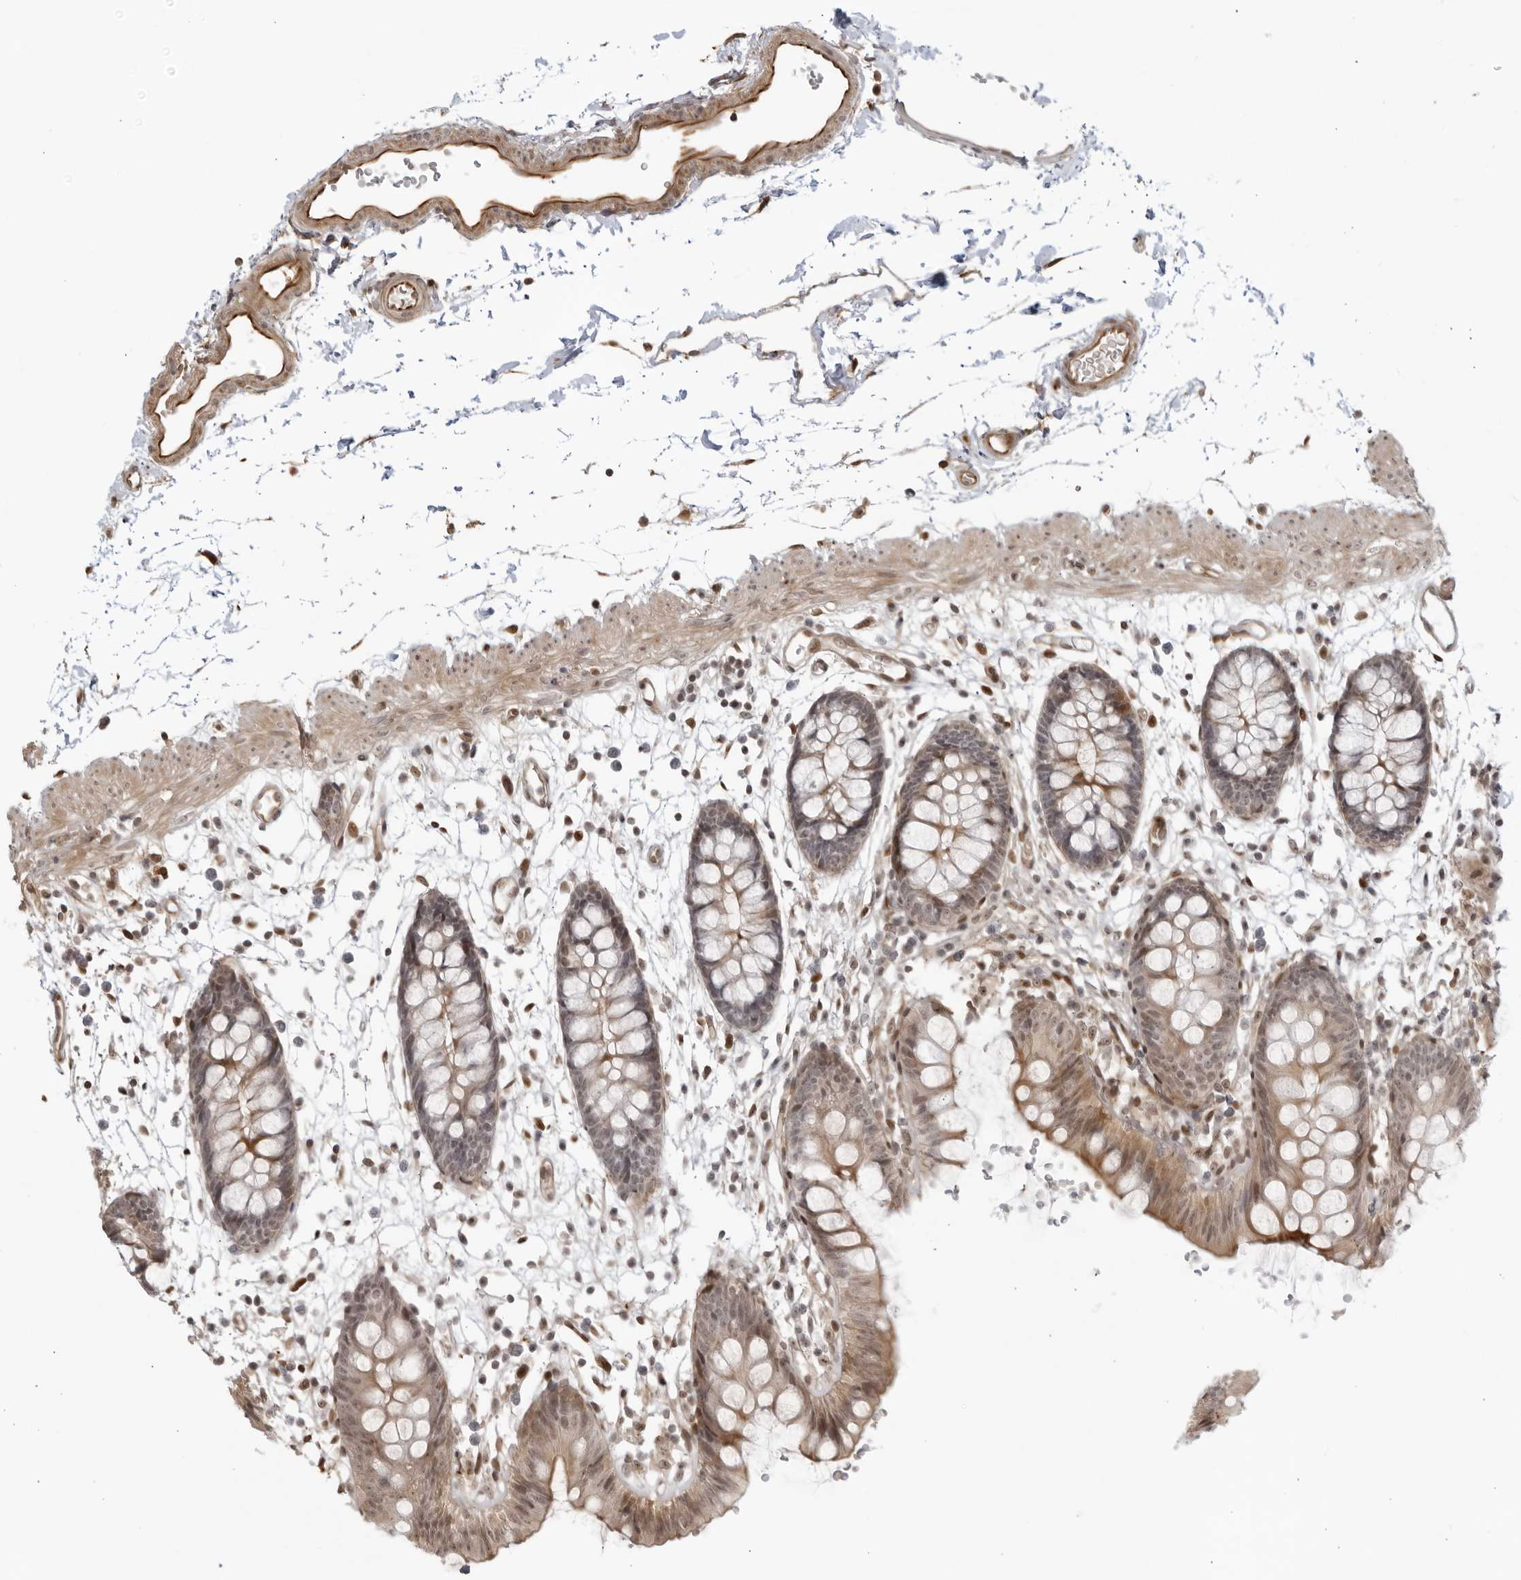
{"staining": {"intensity": "strong", "quantity": "25%-75%", "location": "cytoplasmic/membranous"}, "tissue": "colon", "cell_type": "Endothelial cells", "image_type": "normal", "snomed": [{"axis": "morphology", "description": "Normal tissue, NOS"}, {"axis": "topography", "description": "Colon"}], "caption": "Strong cytoplasmic/membranous positivity for a protein is present in about 25%-75% of endothelial cells of normal colon using immunohistochemistry.", "gene": "TCF21", "patient": {"sex": "male", "age": 56}}